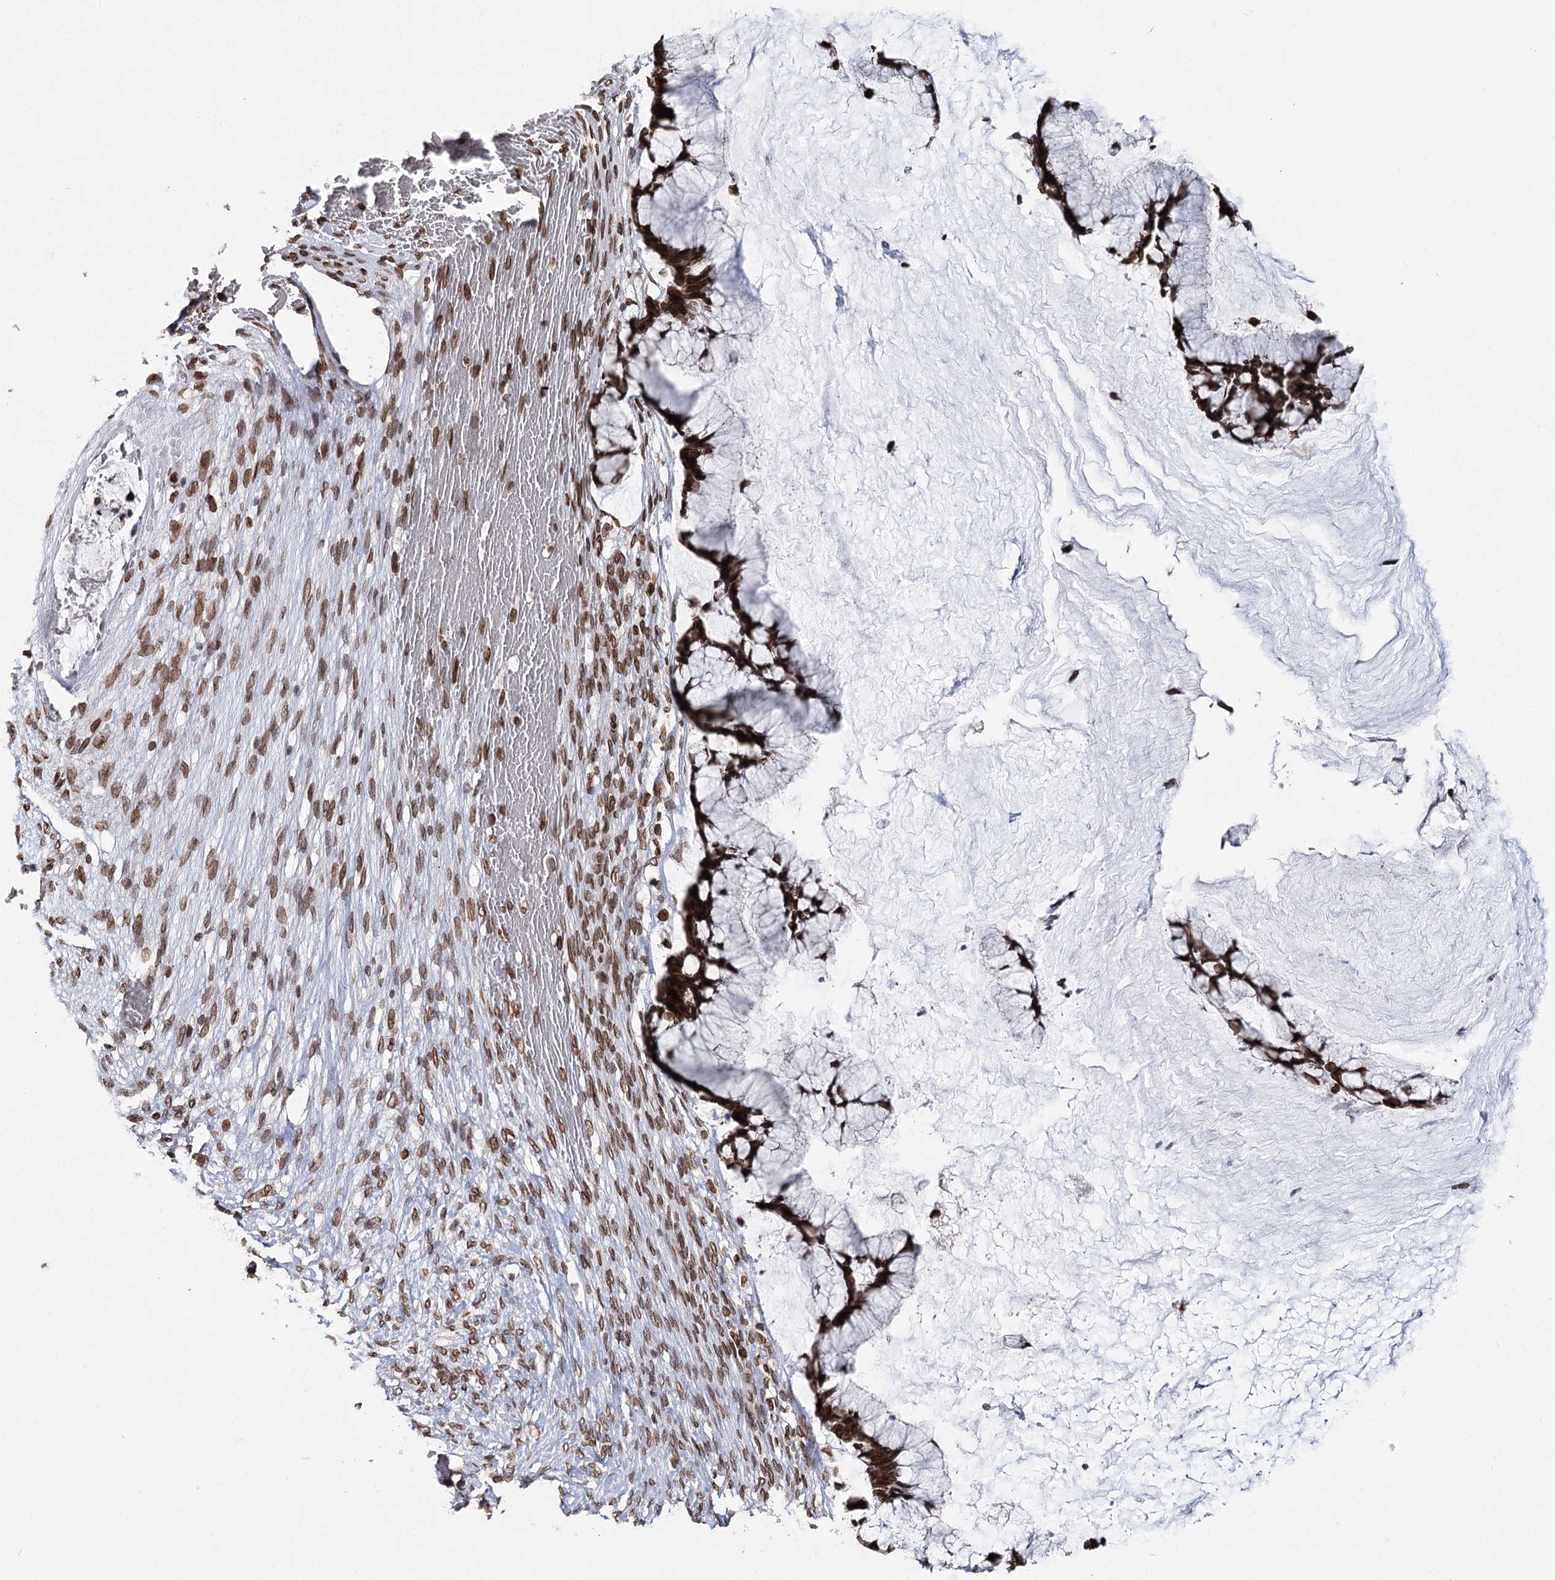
{"staining": {"intensity": "strong", "quantity": ">75%", "location": "nuclear"}, "tissue": "ovarian cancer", "cell_type": "Tumor cells", "image_type": "cancer", "snomed": [{"axis": "morphology", "description": "Cystadenocarcinoma, mucinous, NOS"}, {"axis": "topography", "description": "Ovary"}], "caption": "High-magnification brightfield microscopy of ovarian cancer (mucinous cystadenocarcinoma) stained with DAB (3,3'-diaminobenzidine) (brown) and counterstained with hematoxylin (blue). tumor cells exhibit strong nuclear staining is present in about>75% of cells.", "gene": "KIAA0930", "patient": {"sex": "female", "age": 42}}